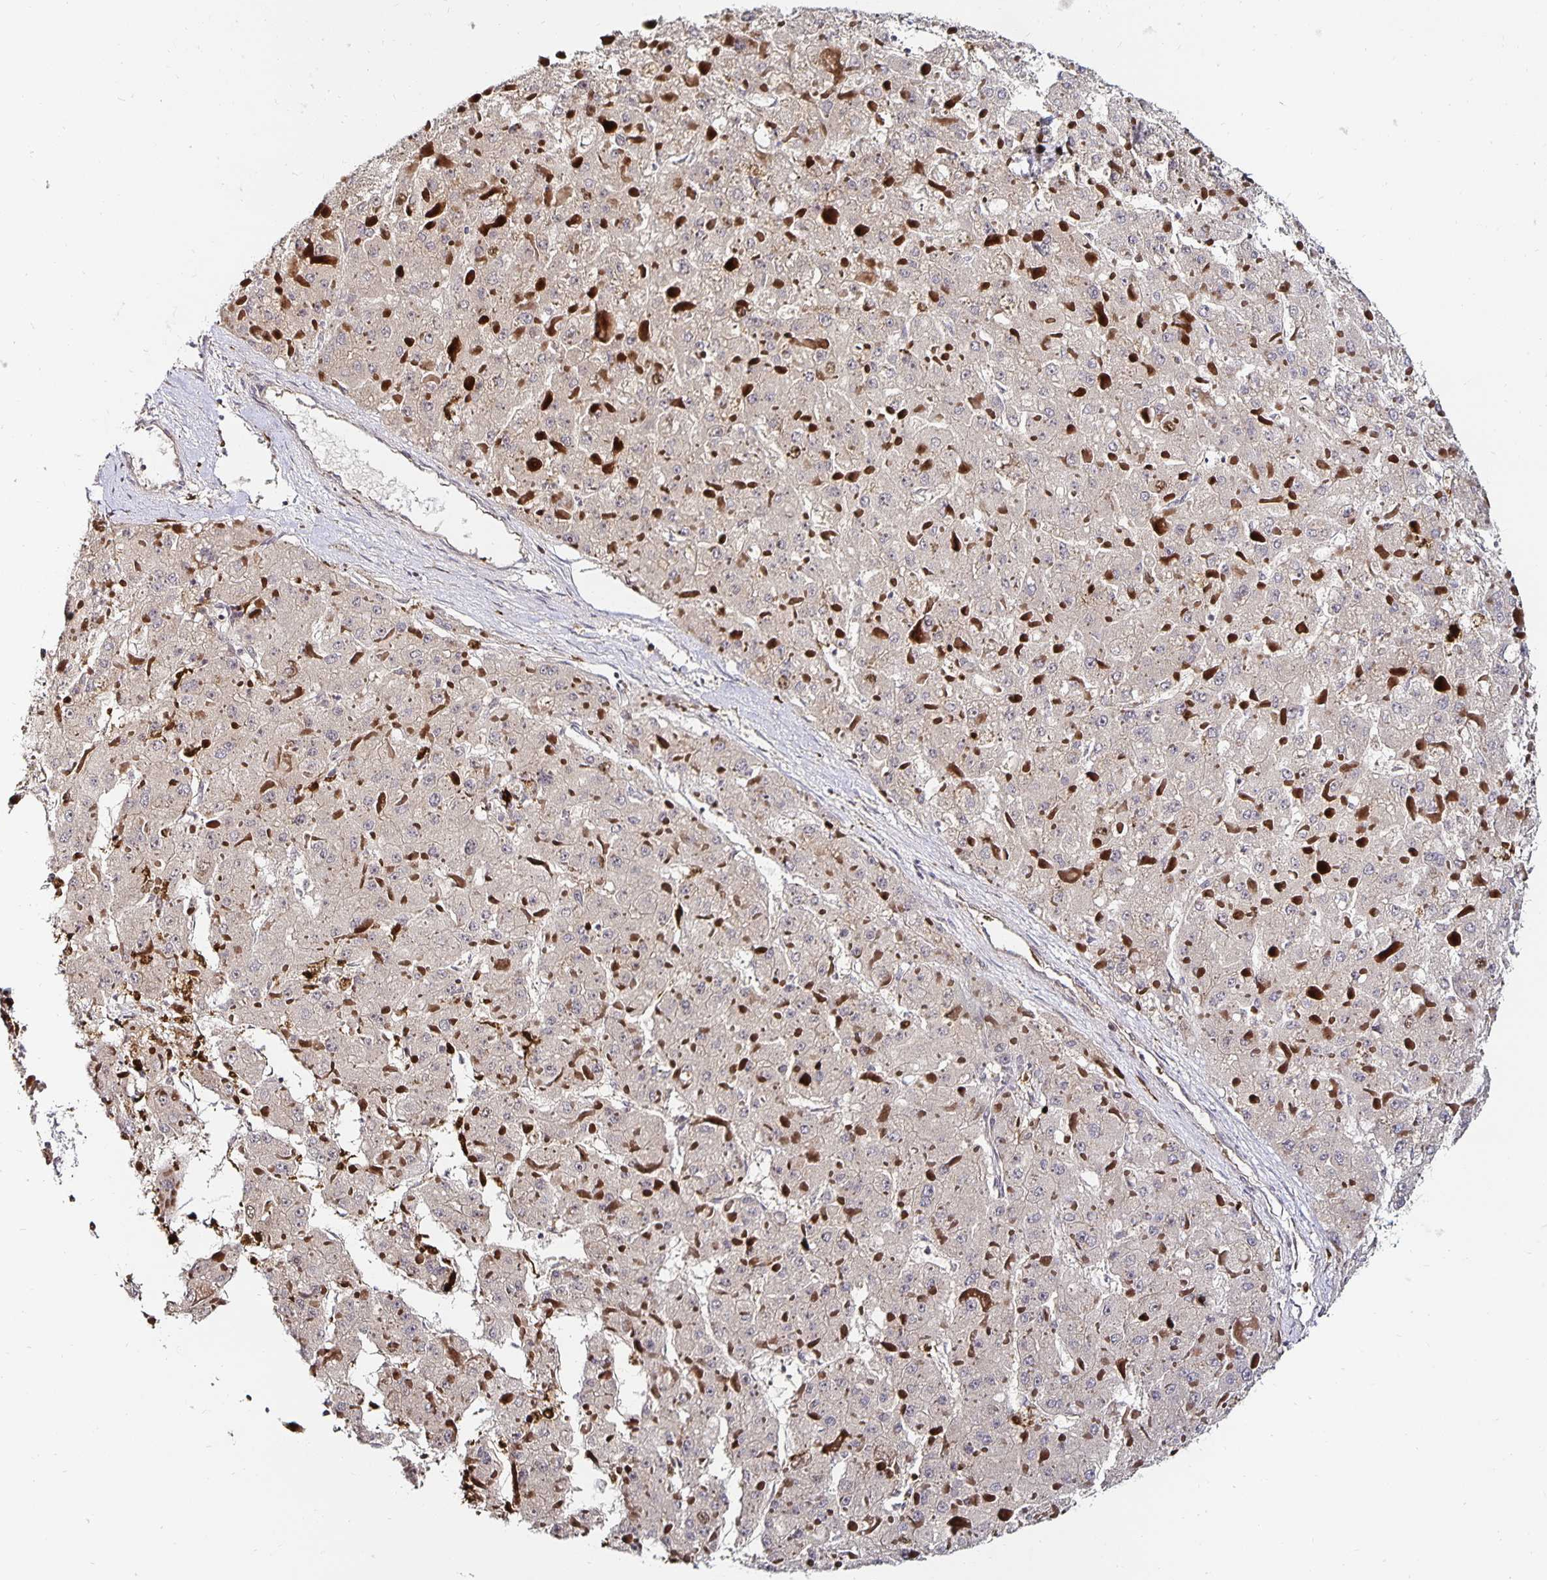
{"staining": {"intensity": "weak", "quantity": "25%-75%", "location": "cytoplasmic/membranous"}, "tissue": "liver cancer", "cell_type": "Tumor cells", "image_type": "cancer", "snomed": [{"axis": "morphology", "description": "Carcinoma, Hepatocellular, NOS"}, {"axis": "topography", "description": "Liver"}], "caption": "A high-resolution histopathology image shows immunohistochemistry (IHC) staining of liver cancer, which demonstrates weak cytoplasmic/membranous positivity in about 25%-75% of tumor cells.", "gene": "ANLN", "patient": {"sex": "female", "age": 73}}